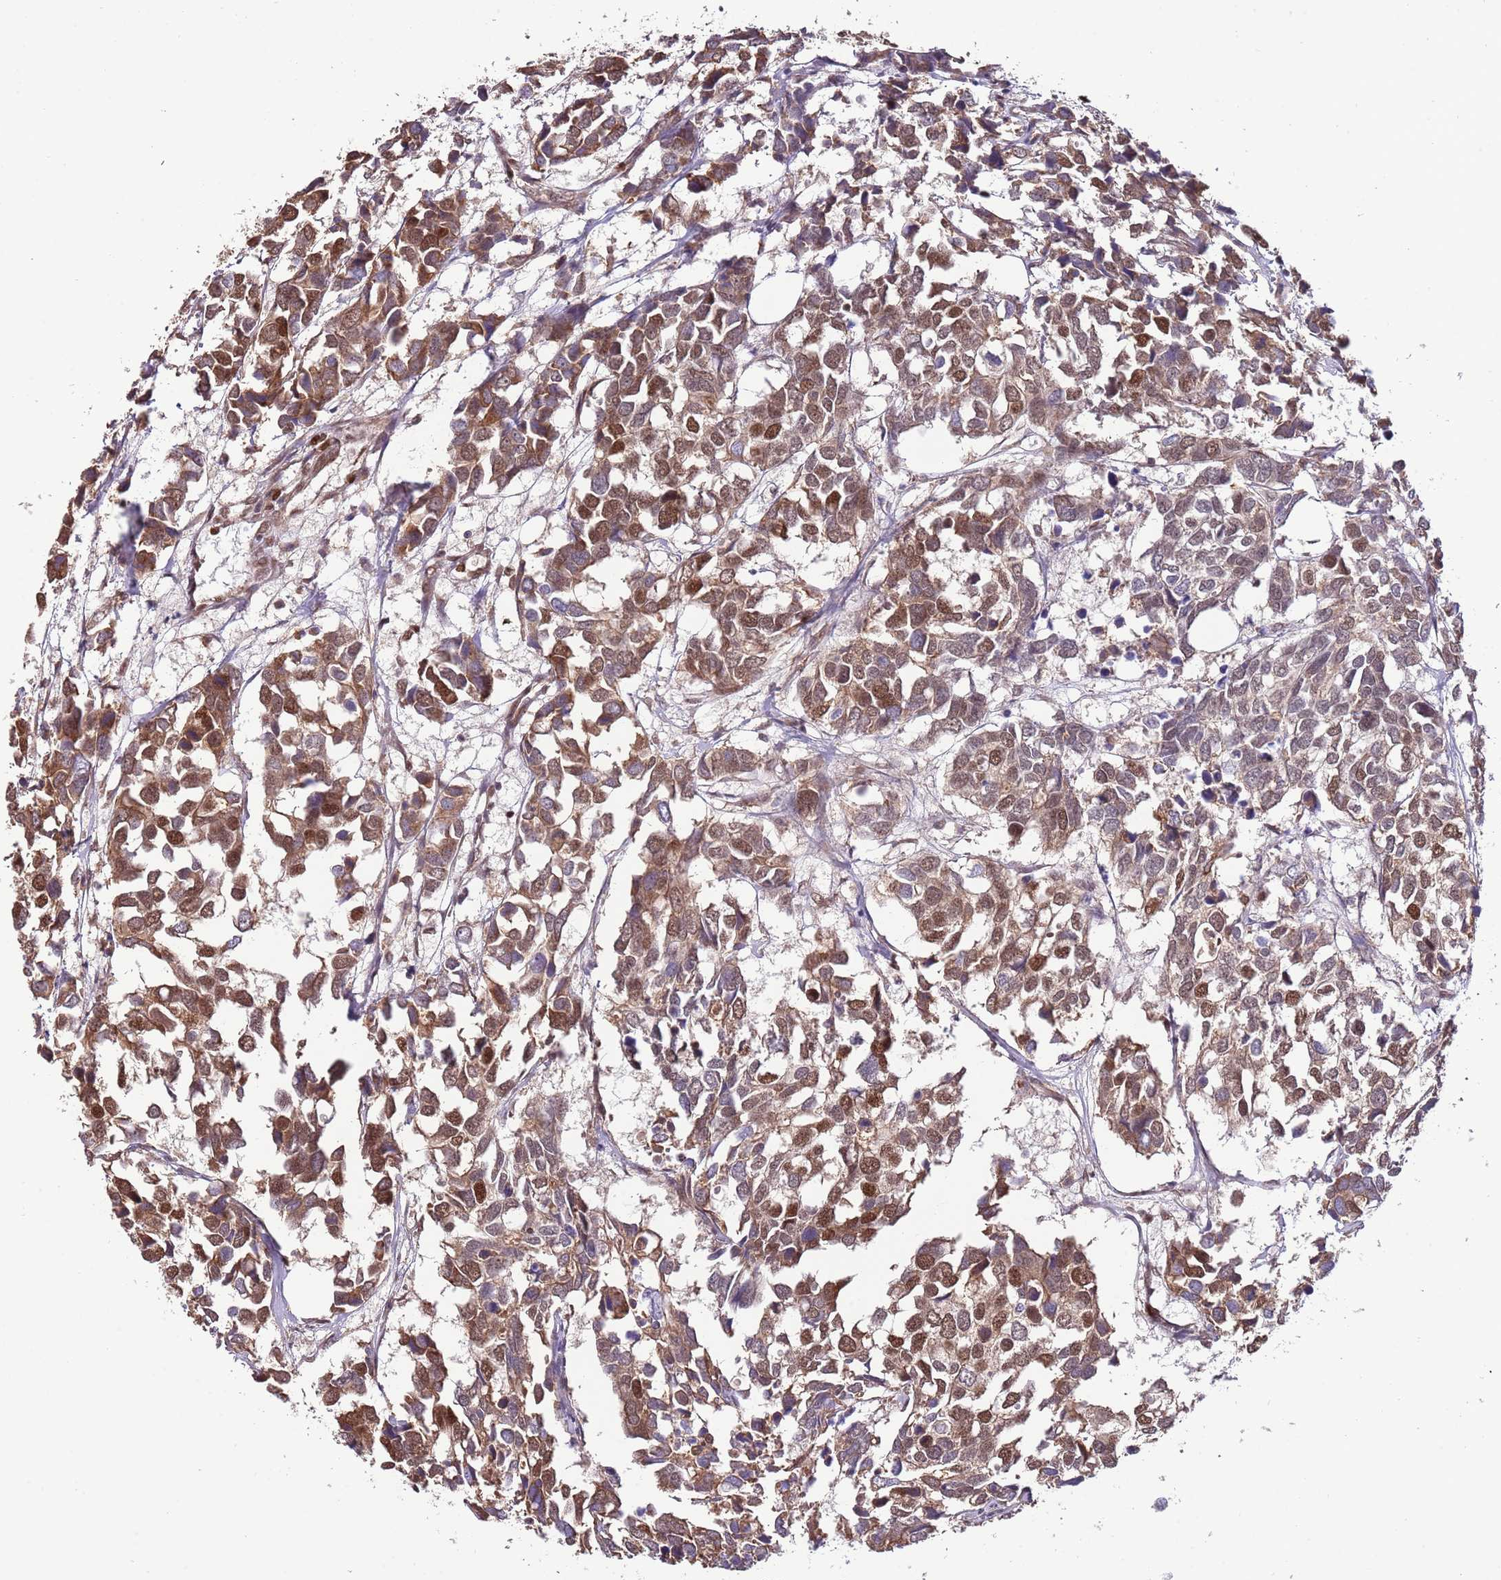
{"staining": {"intensity": "strong", "quantity": ">75%", "location": "cytoplasmic/membranous,nuclear"}, "tissue": "breast cancer", "cell_type": "Tumor cells", "image_type": "cancer", "snomed": [{"axis": "morphology", "description": "Duct carcinoma"}, {"axis": "topography", "description": "Breast"}], "caption": "Immunohistochemical staining of breast cancer displays high levels of strong cytoplasmic/membranous and nuclear protein positivity in about >75% of tumor cells.", "gene": "RIF1", "patient": {"sex": "female", "age": 83}}